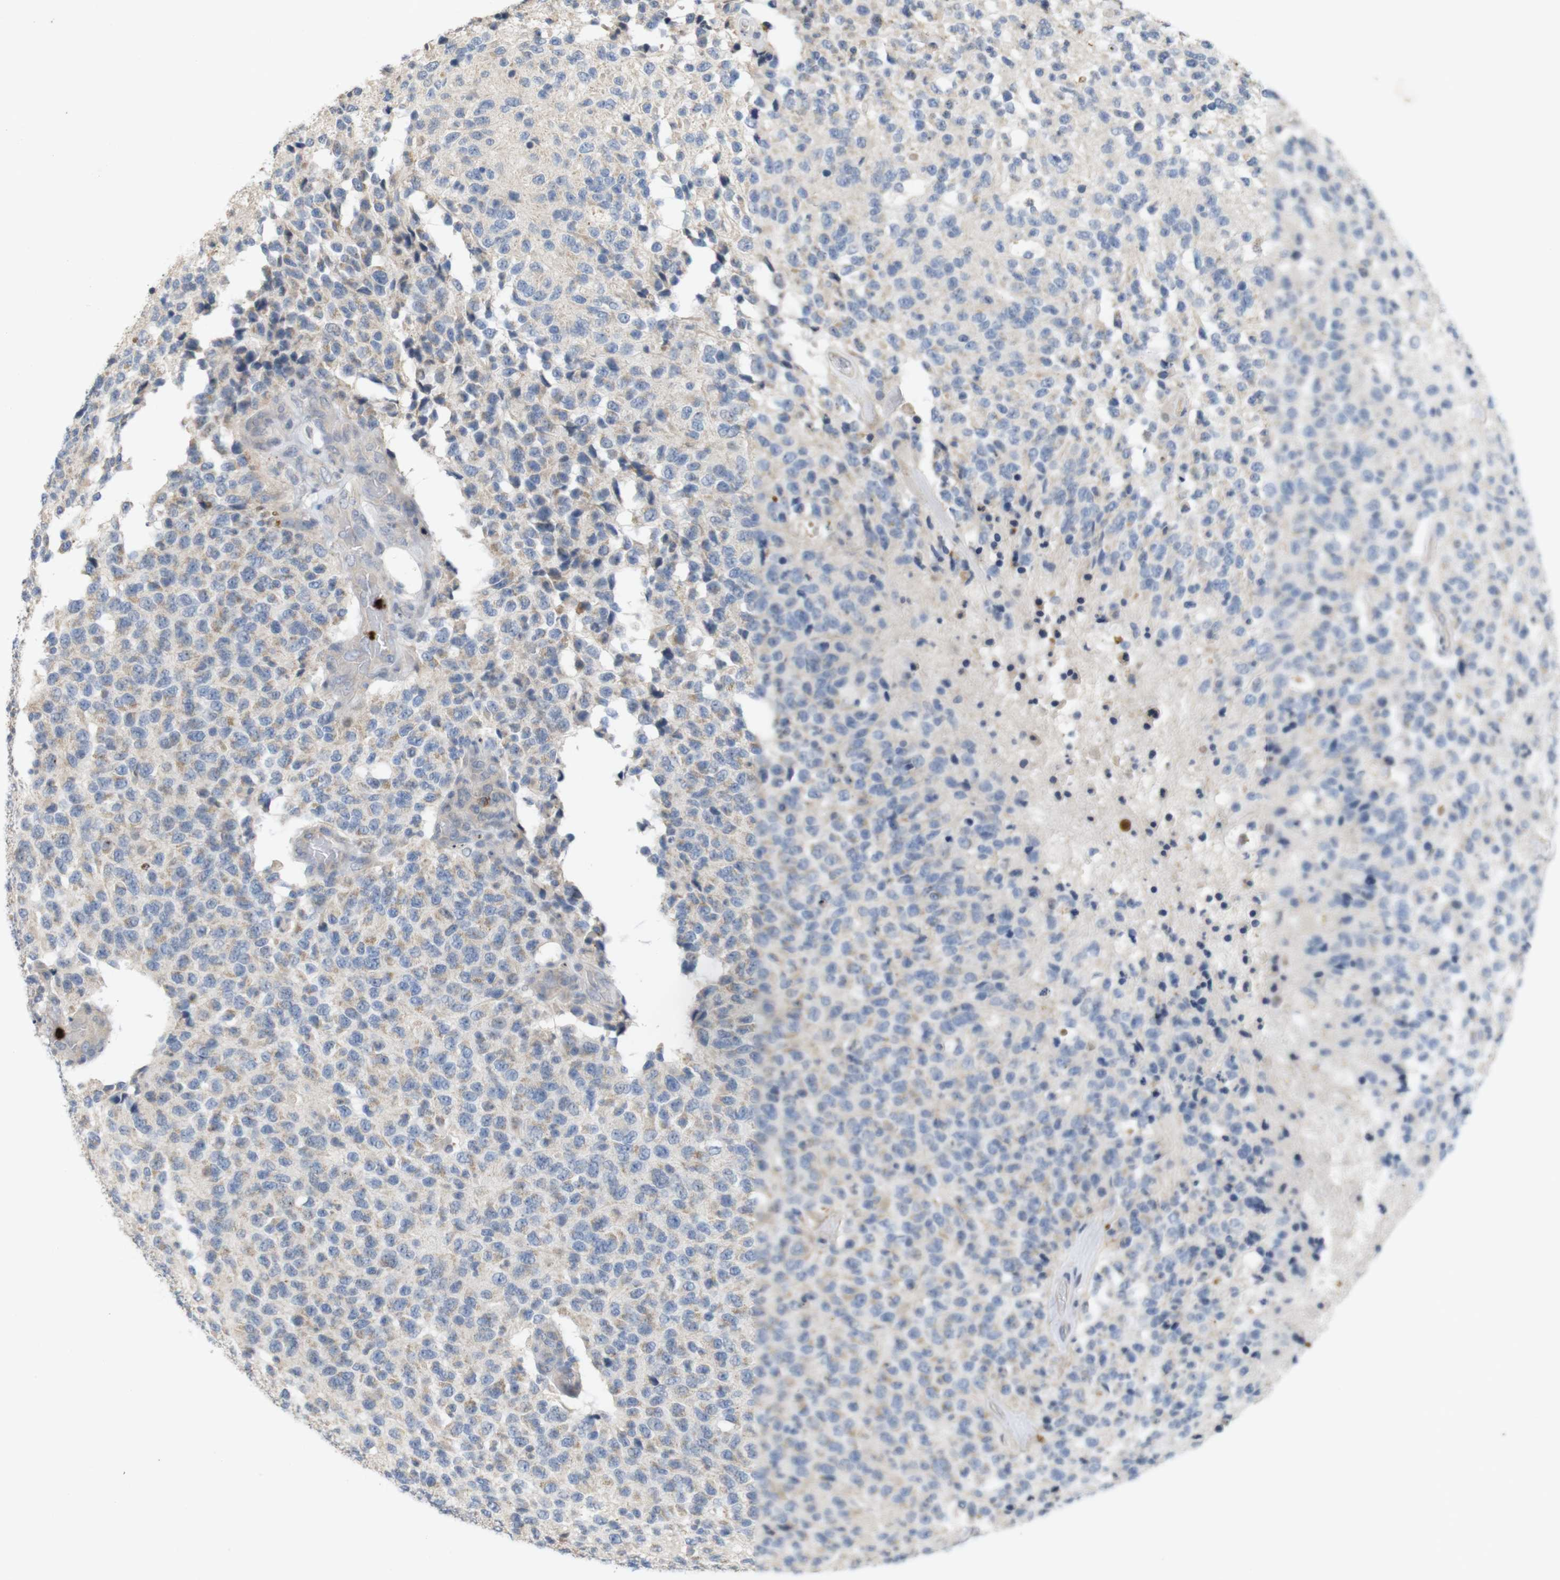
{"staining": {"intensity": "negative", "quantity": "none", "location": "none"}, "tissue": "glioma", "cell_type": "Tumor cells", "image_type": "cancer", "snomed": [{"axis": "morphology", "description": "Glioma, malignant, High grade"}, {"axis": "topography", "description": "pancreas cauda"}], "caption": "This is a photomicrograph of immunohistochemistry (IHC) staining of high-grade glioma (malignant), which shows no expression in tumor cells. (DAB immunohistochemistry (IHC) visualized using brightfield microscopy, high magnification).", "gene": "TSPAN14", "patient": {"sex": "male", "age": 60}}